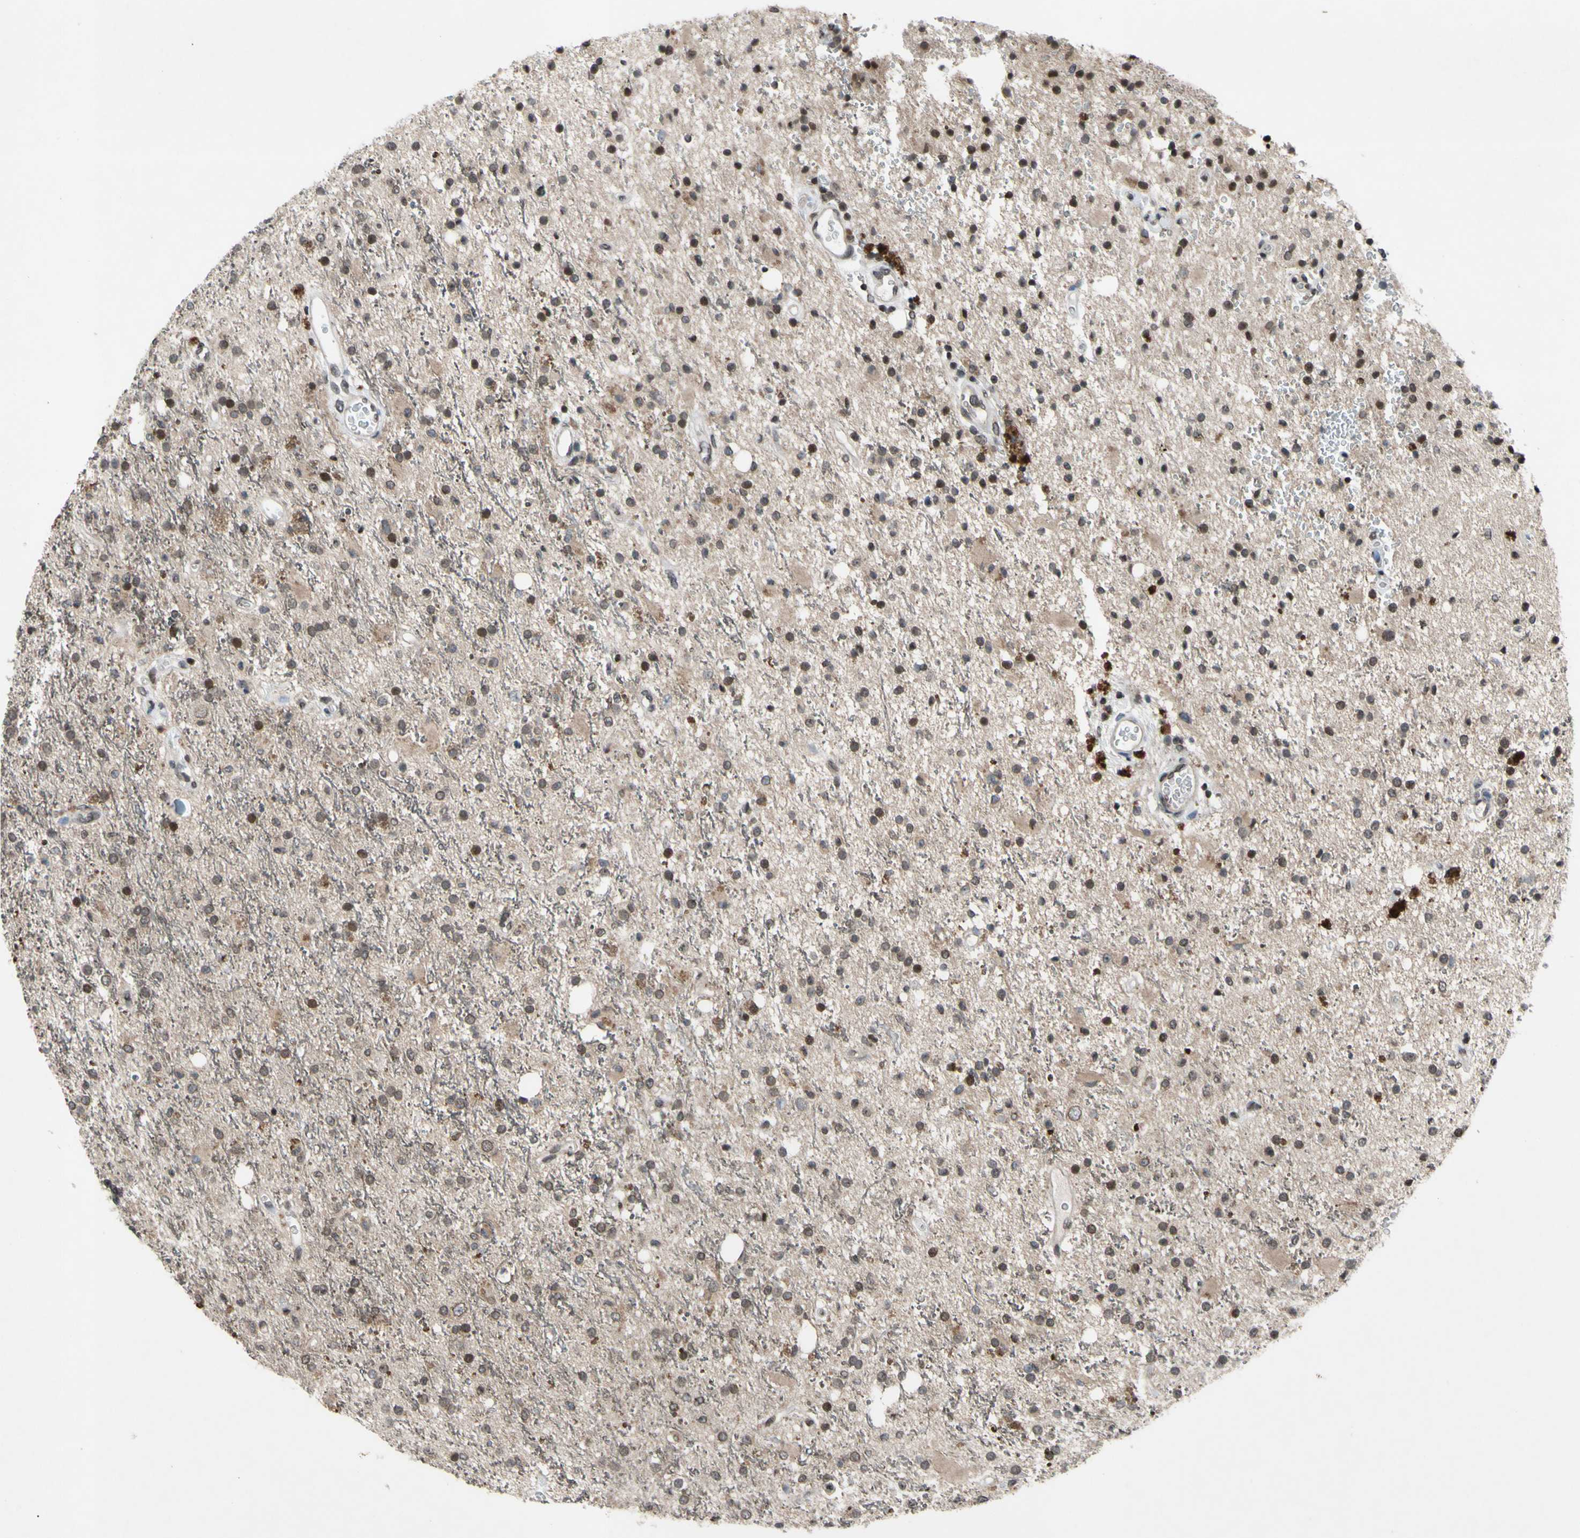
{"staining": {"intensity": "strong", "quantity": "<25%", "location": "cytoplasmic/membranous,nuclear"}, "tissue": "glioma", "cell_type": "Tumor cells", "image_type": "cancer", "snomed": [{"axis": "morphology", "description": "Glioma, malignant, High grade"}, {"axis": "topography", "description": "Brain"}], "caption": "Protein staining demonstrates strong cytoplasmic/membranous and nuclear staining in about <25% of tumor cells in glioma. The staining is performed using DAB (3,3'-diaminobenzidine) brown chromogen to label protein expression. The nuclei are counter-stained blue using hematoxylin.", "gene": "XPO1", "patient": {"sex": "male", "age": 47}}